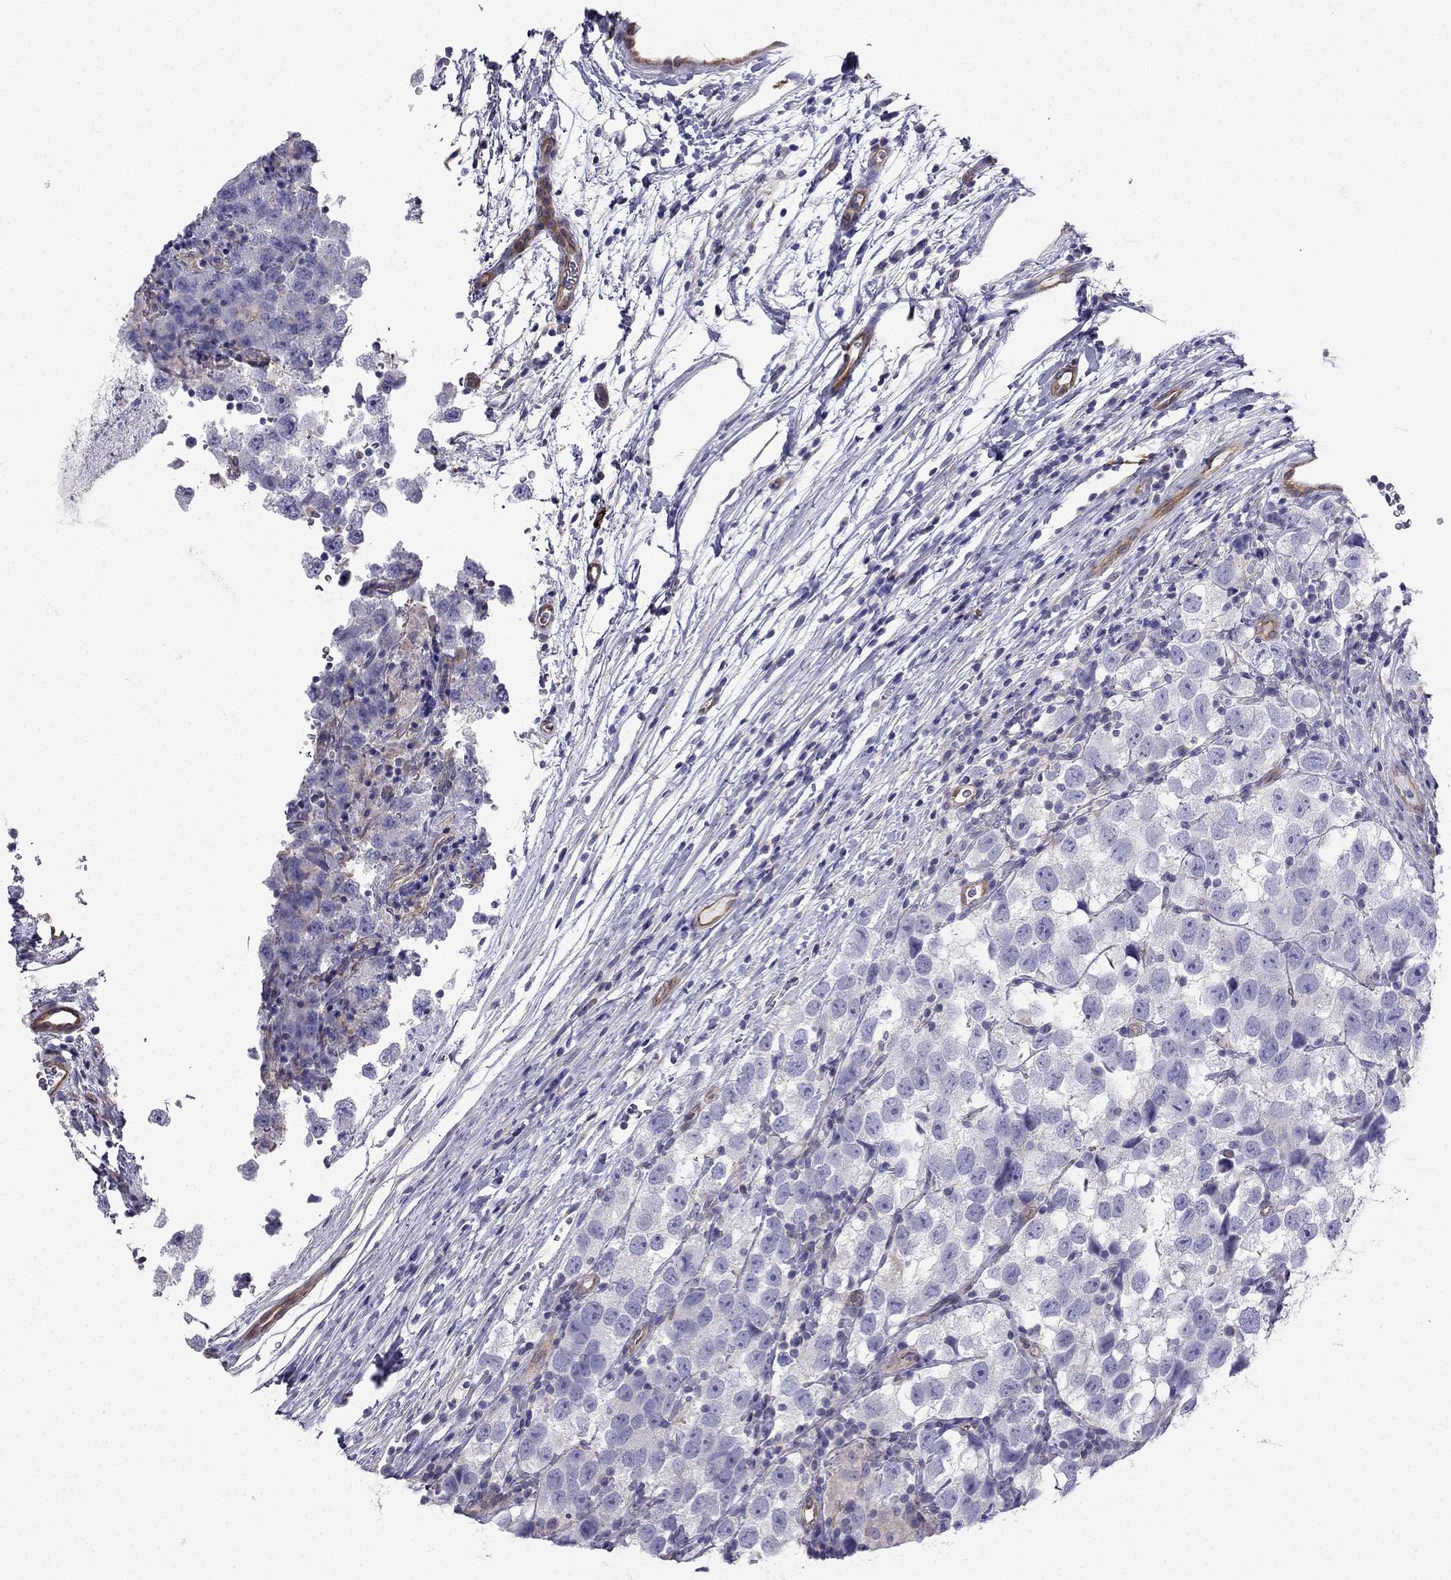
{"staining": {"intensity": "negative", "quantity": "none", "location": "none"}, "tissue": "testis cancer", "cell_type": "Tumor cells", "image_type": "cancer", "snomed": [{"axis": "morphology", "description": "Seminoma, NOS"}, {"axis": "topography", "description": "Testis"}], "caption": "Immunohistochemistry (IHC) micrograph of neoplastic tissue: testis seminoma stained with DAB (3,3'-diaminobenzidine) reveals no significant protein staining in tumor cells.", "gene": "ENOX1", "patient": {"sex": "male", "age": 26}}